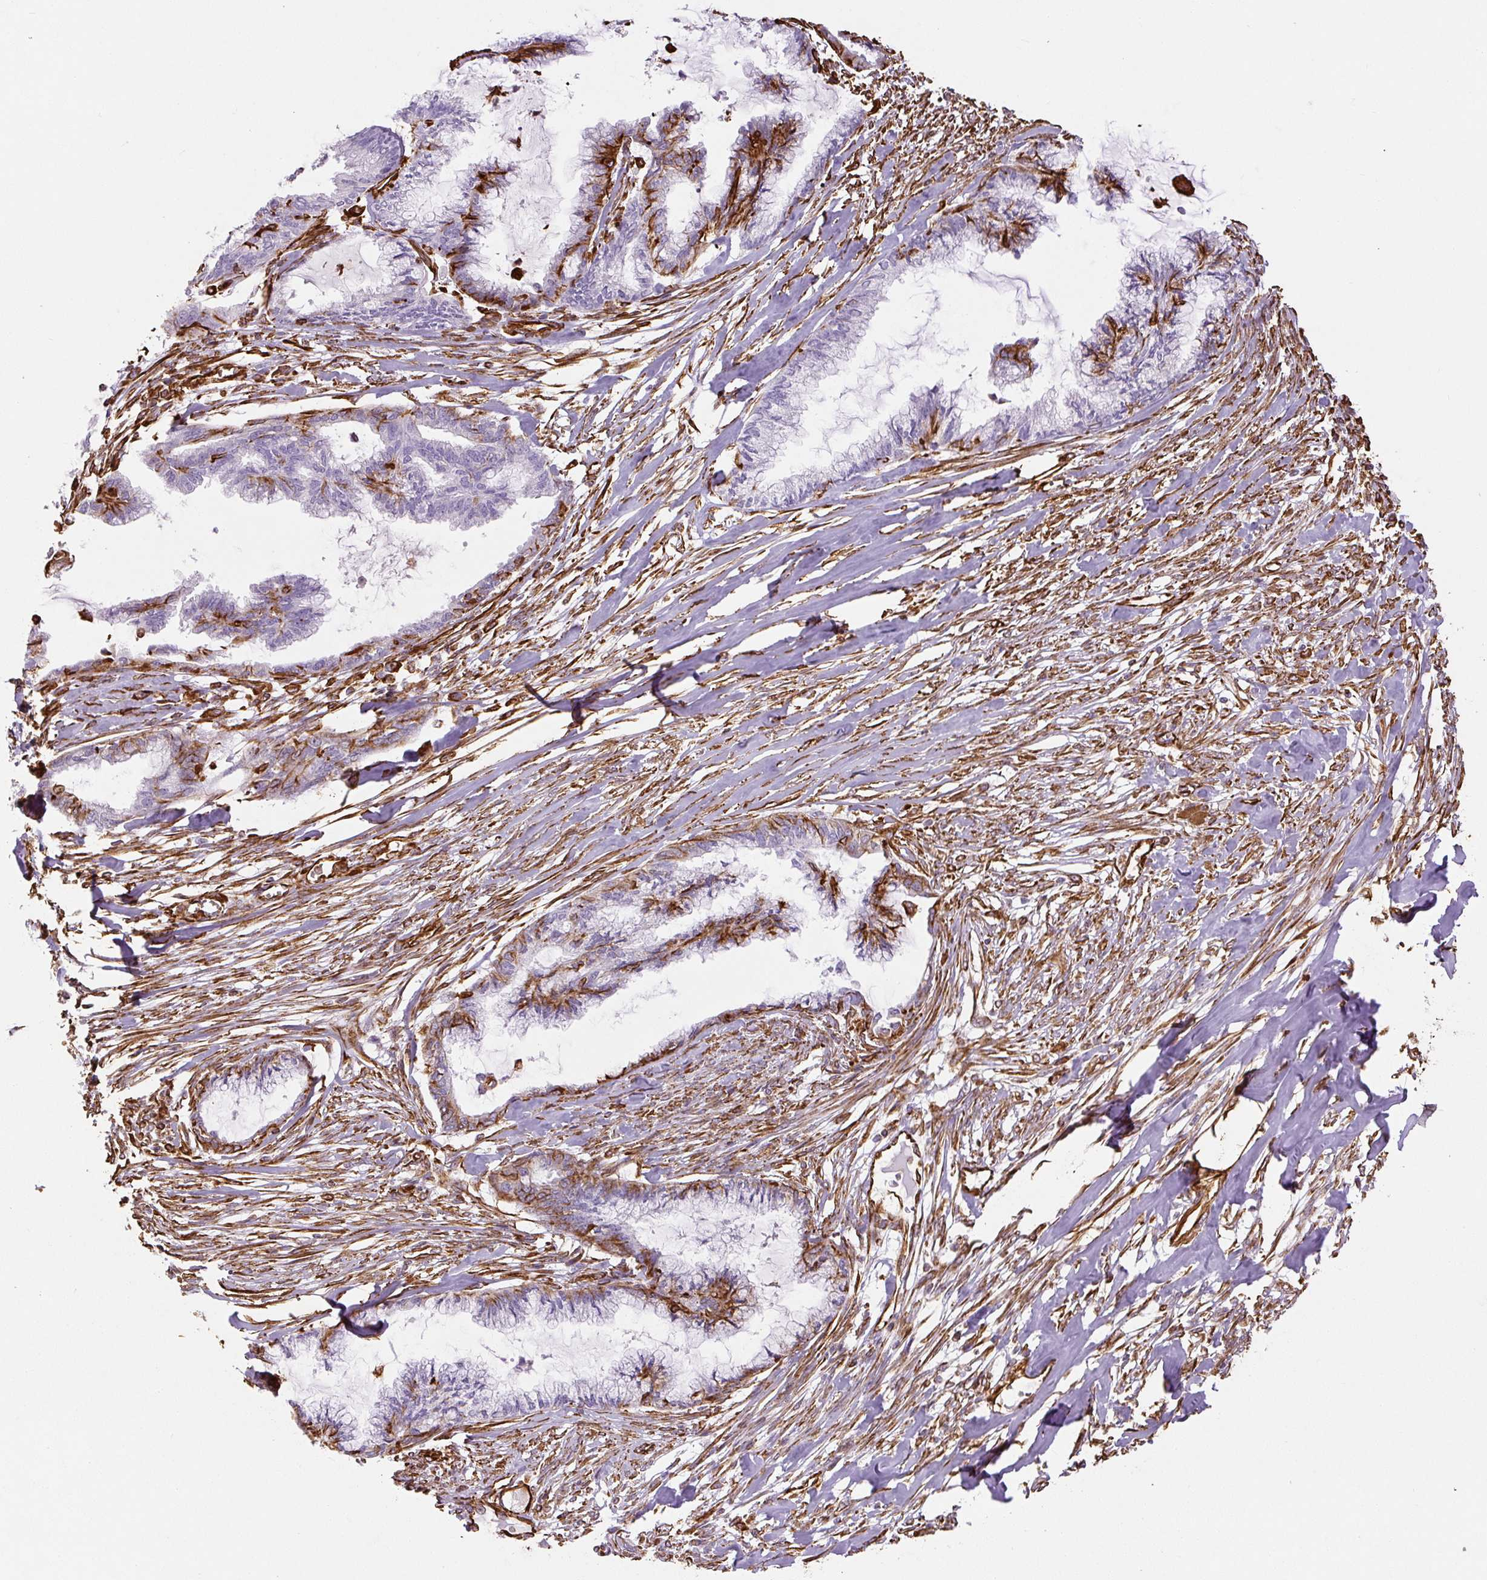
{"staining": {"intensity": "strong", "quantity": "25%-75%", "location": "cytoplasmic/membranous"}, "tissue": "endometrial cancer", "cell_type": "Tumor cells", "image_type": "cancer", "snomed": [{"axis": "morphology", "description": "Adenocarcinoma, NOS"}, {"axis": "topography", "description": "Endometrium"}], "caption": "Strong cytoplasmic/membranous staining is seen in approximately 25%-75% of tumor cells in adenocarcinoma (endometrial). The staining was performed using DAB to visualize the protein expression in brown, while the nuclei were stained in blue with hematoxylin (Magnification: 20x).", "gene": "VIM", "patient": {"sex": "female", "age": 86}}